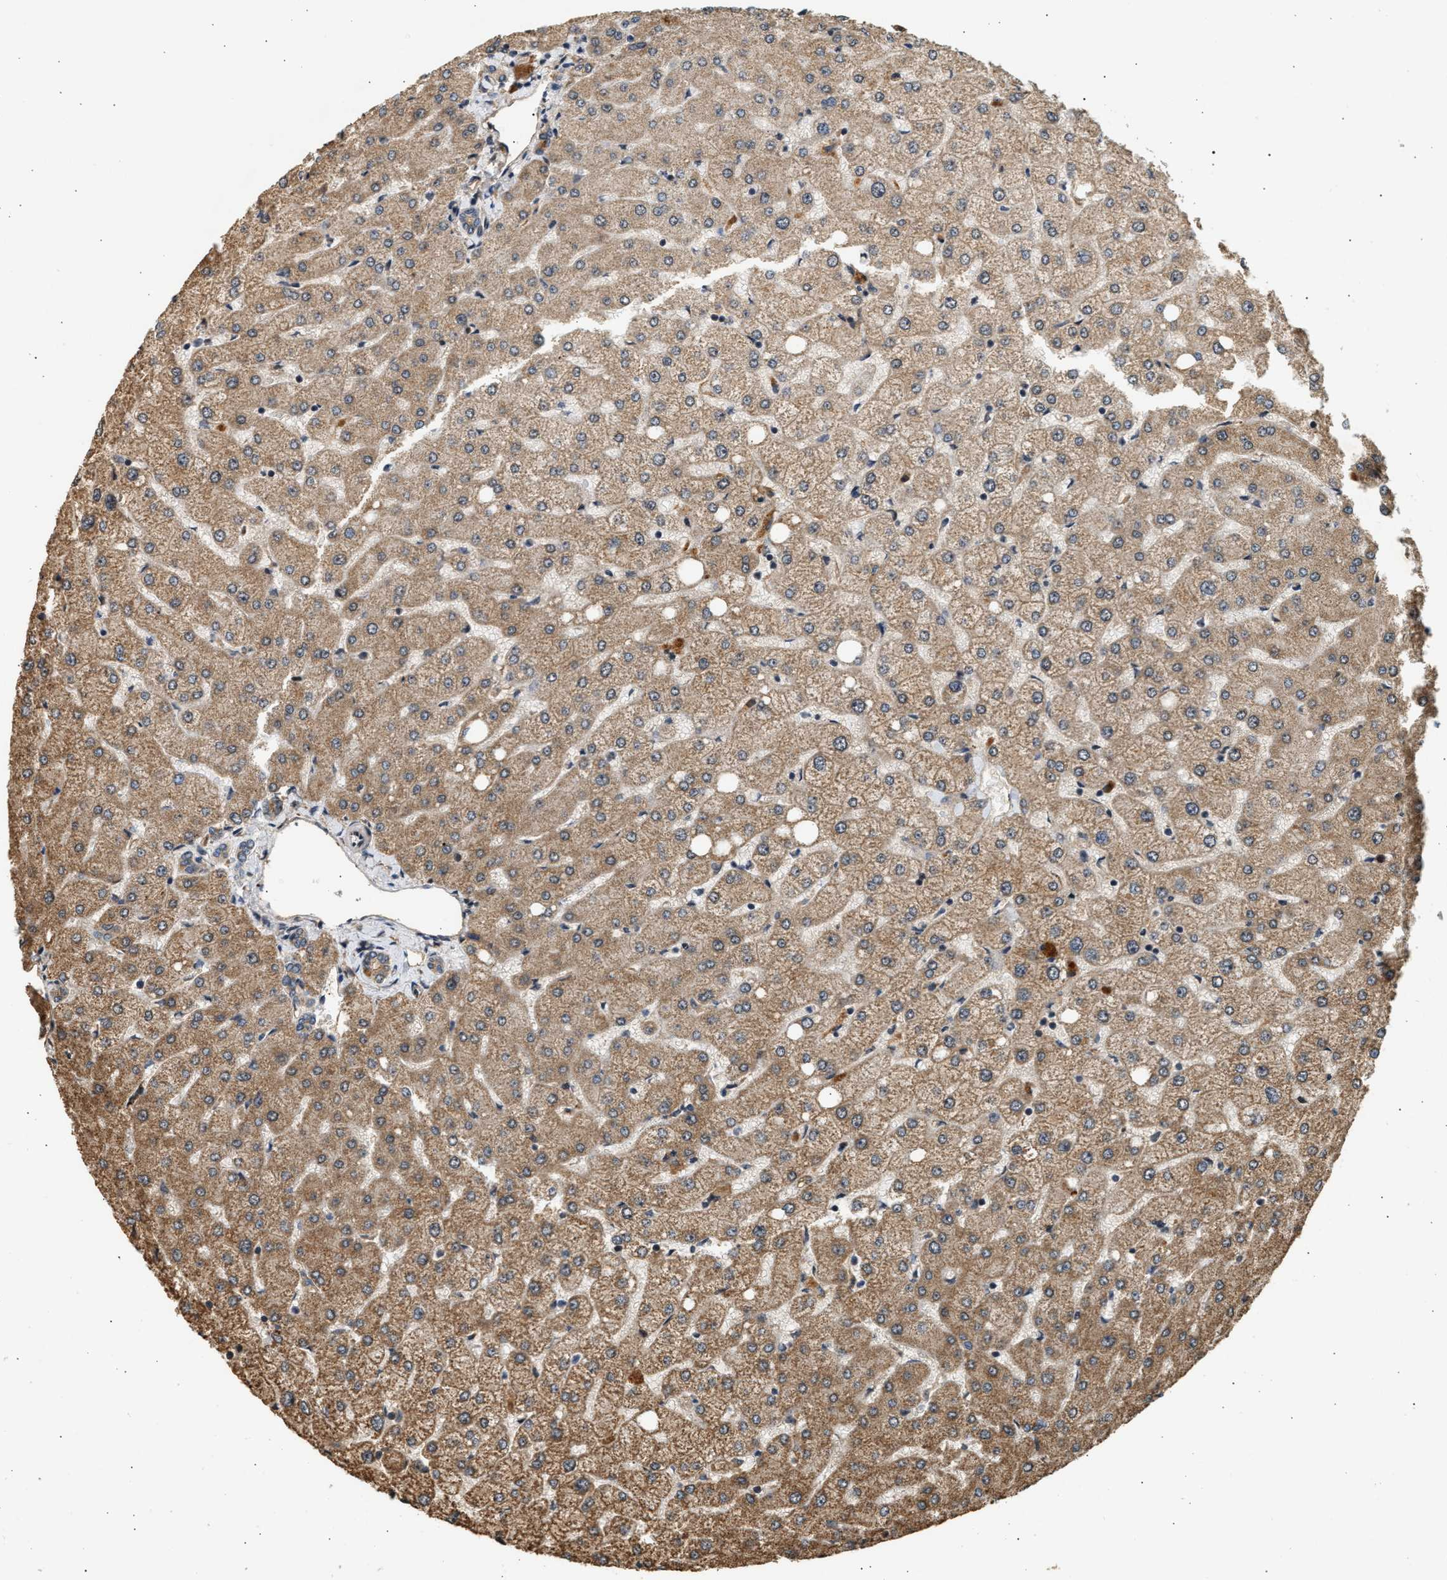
{"staining": {"intensity": "moderate", "quantity": "25%-75%", "location": "cytoplasmic/membranous"}, "tissue": "liver", "cell_type": "Cholangiocytes", "image_type": "normal", "snomed": [{"axis": "morphology", "description": "Normal tissue, NOS"}, {"axis": "topography", "description": "Liver"}], "caption": "Brown immunohistochemical staining in unremarkable liver displays moderate cytoplasmic/membranous expression in approximately 25%-75% of cholangiocytes.", "gene": "DUSP14", "patient": {"sex": "female", "age": 54}}